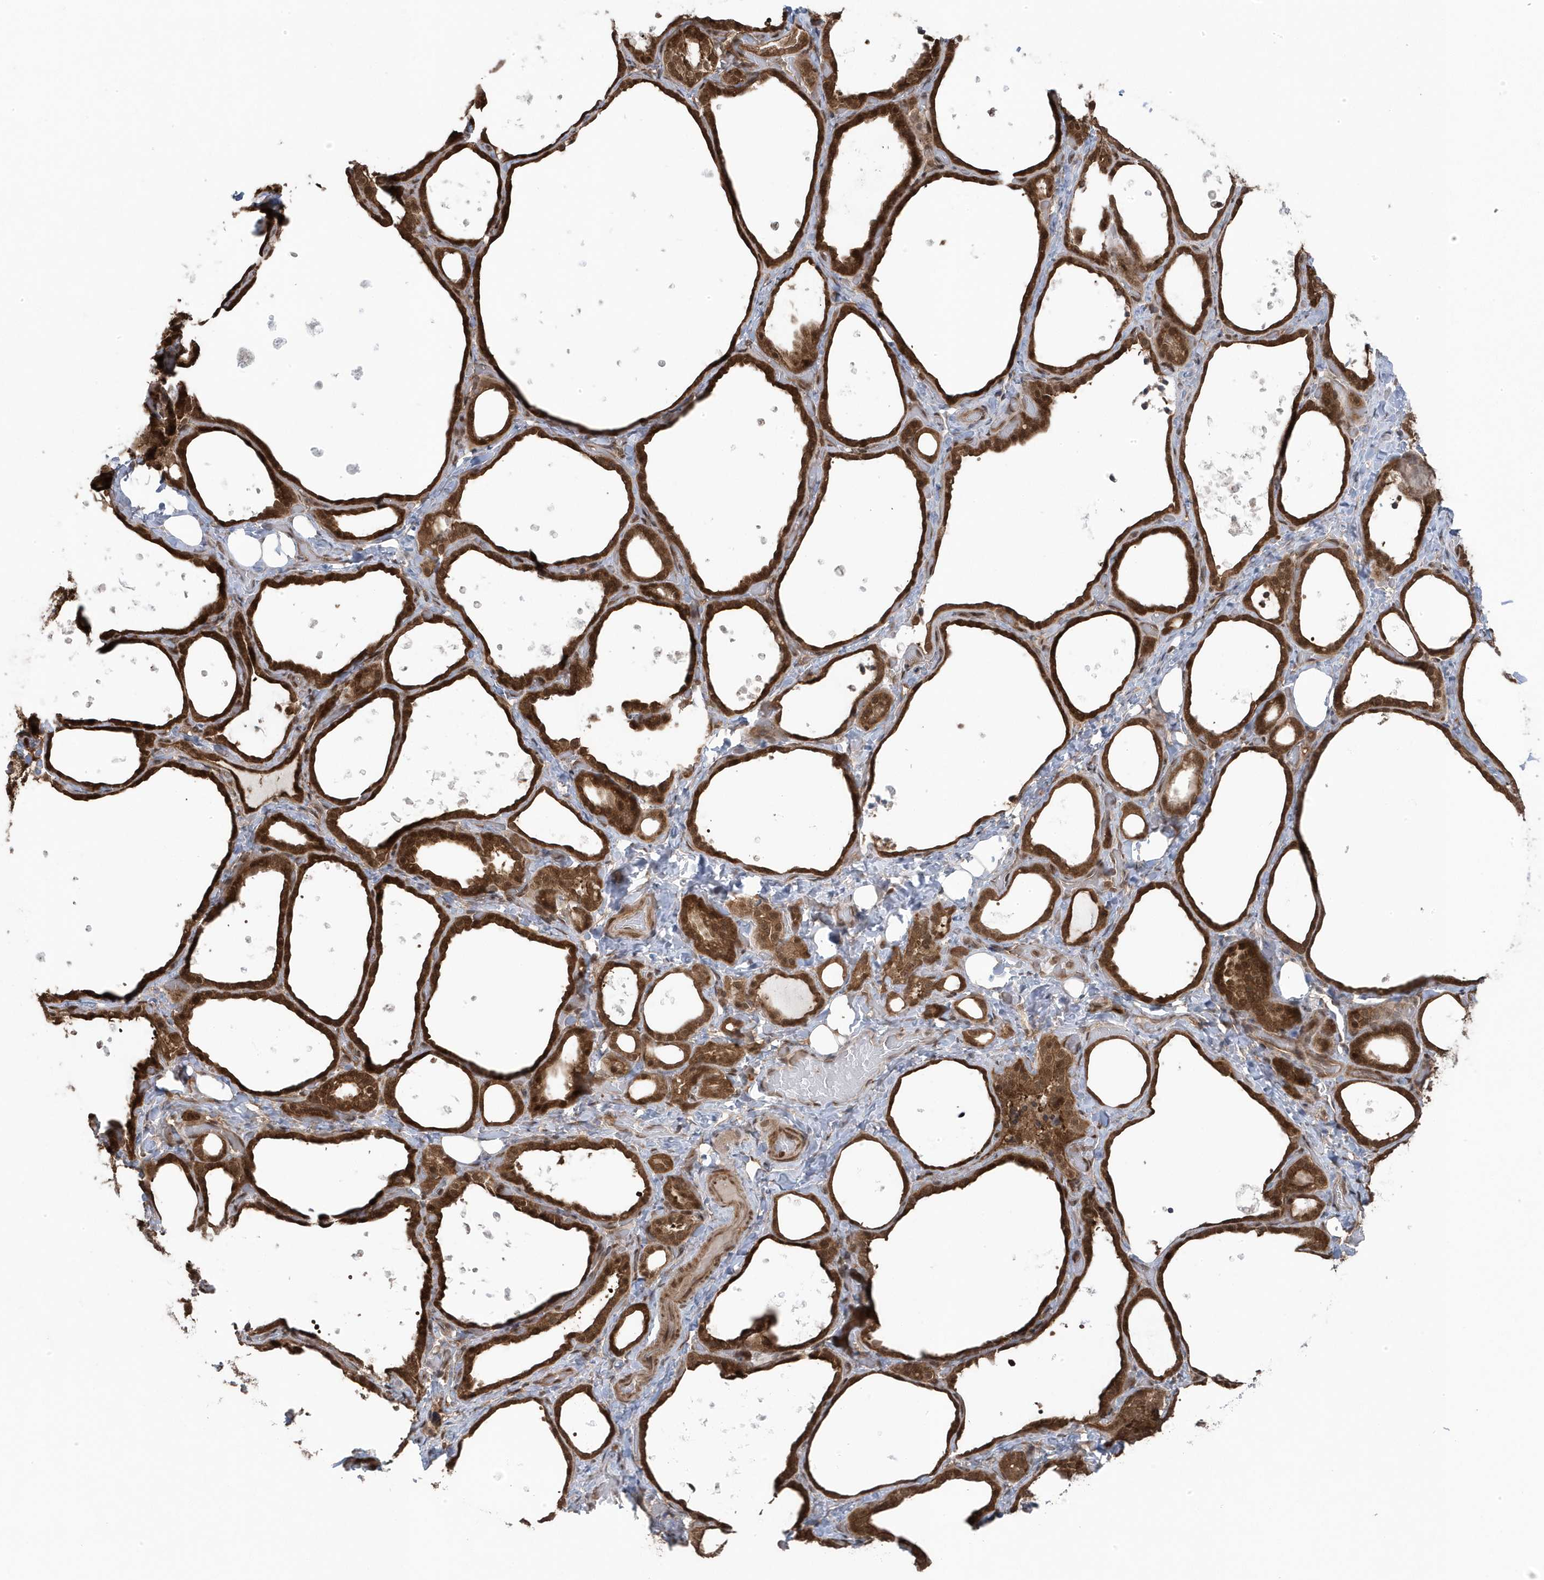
{"staining": {"intensity": "strong", "quantity": ">75%", "location": "cytoplasmic/membranous,nuclear"}, "tissue": "thyroid gland", "cell_type": "Glandular cells", "image_type": "normal", "snomed": [{"axis": "morphology", "description": "Normal tissue, NOS"}, {"axis": "topography", "description": "Thyroid gland"}], "caption": "Immunohistochemical staining of normal human thyroid gland displays strong cytoplasmic/membranous,nuclear protein positivity in about >75% of glandular cells. Nuclei are stained in blue.", "gene": "MAPK1IP1L", "patient": {"sex": "female", "age": 44}}